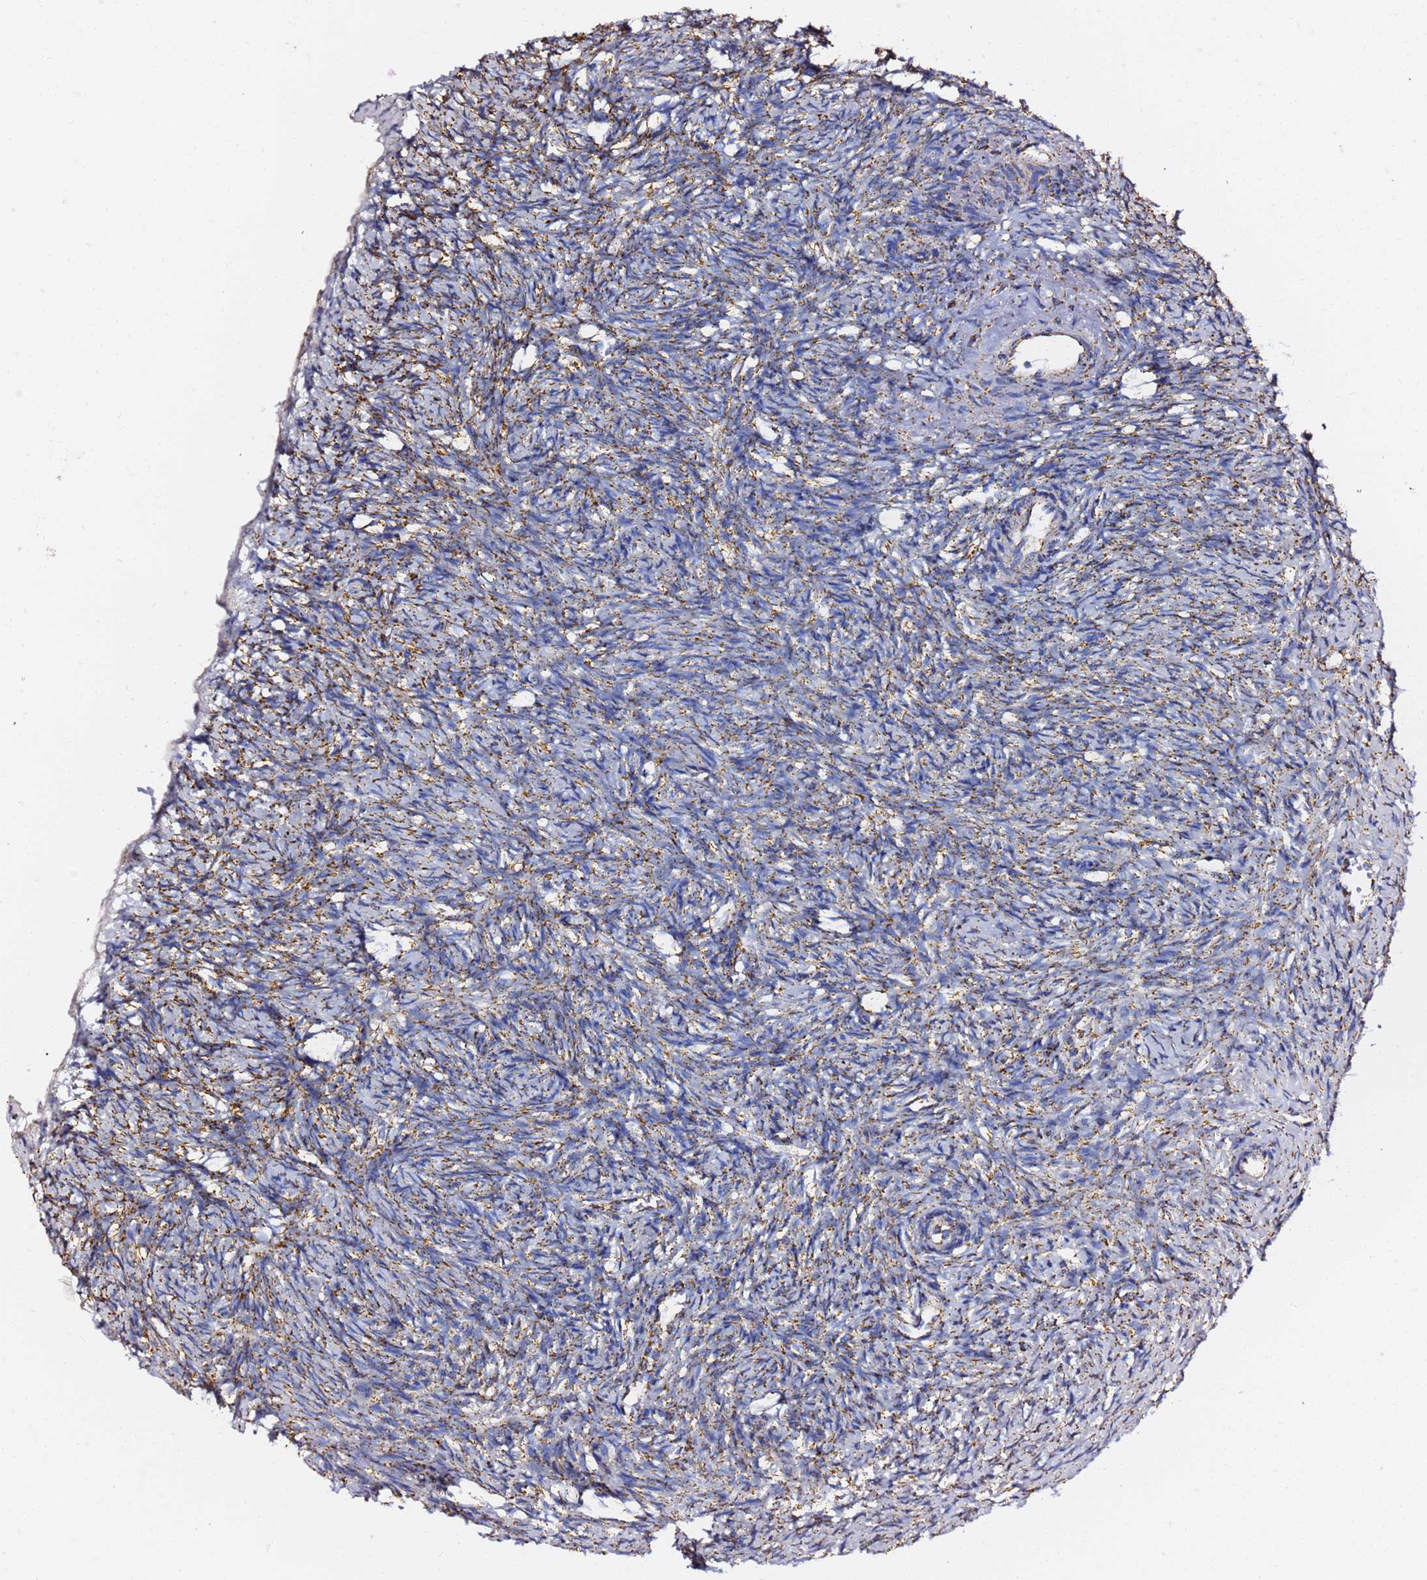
{"staining": {"intensity": "moderate", "quantity": ">75%", "location": "cytoplasmic/membranous"}, "tissue": "ovary", "cell_type": "Ovarian stroma cells", "image_type": "normal", "snomed": [{"axis": "morphology", "description": "Normal tissue, NOS"}, {"axis": "topography", "description": "Ovary"}], "caption": "Ovarian stroma cells display moderate cytoplasmic/membranous staining in approximately >75% of cells in unremarkable ovary. (Brightfield microscopy of DAB IHC at high magnification).", "gene": "PHB2", "patient": {"sex": "female", "age": 51}}